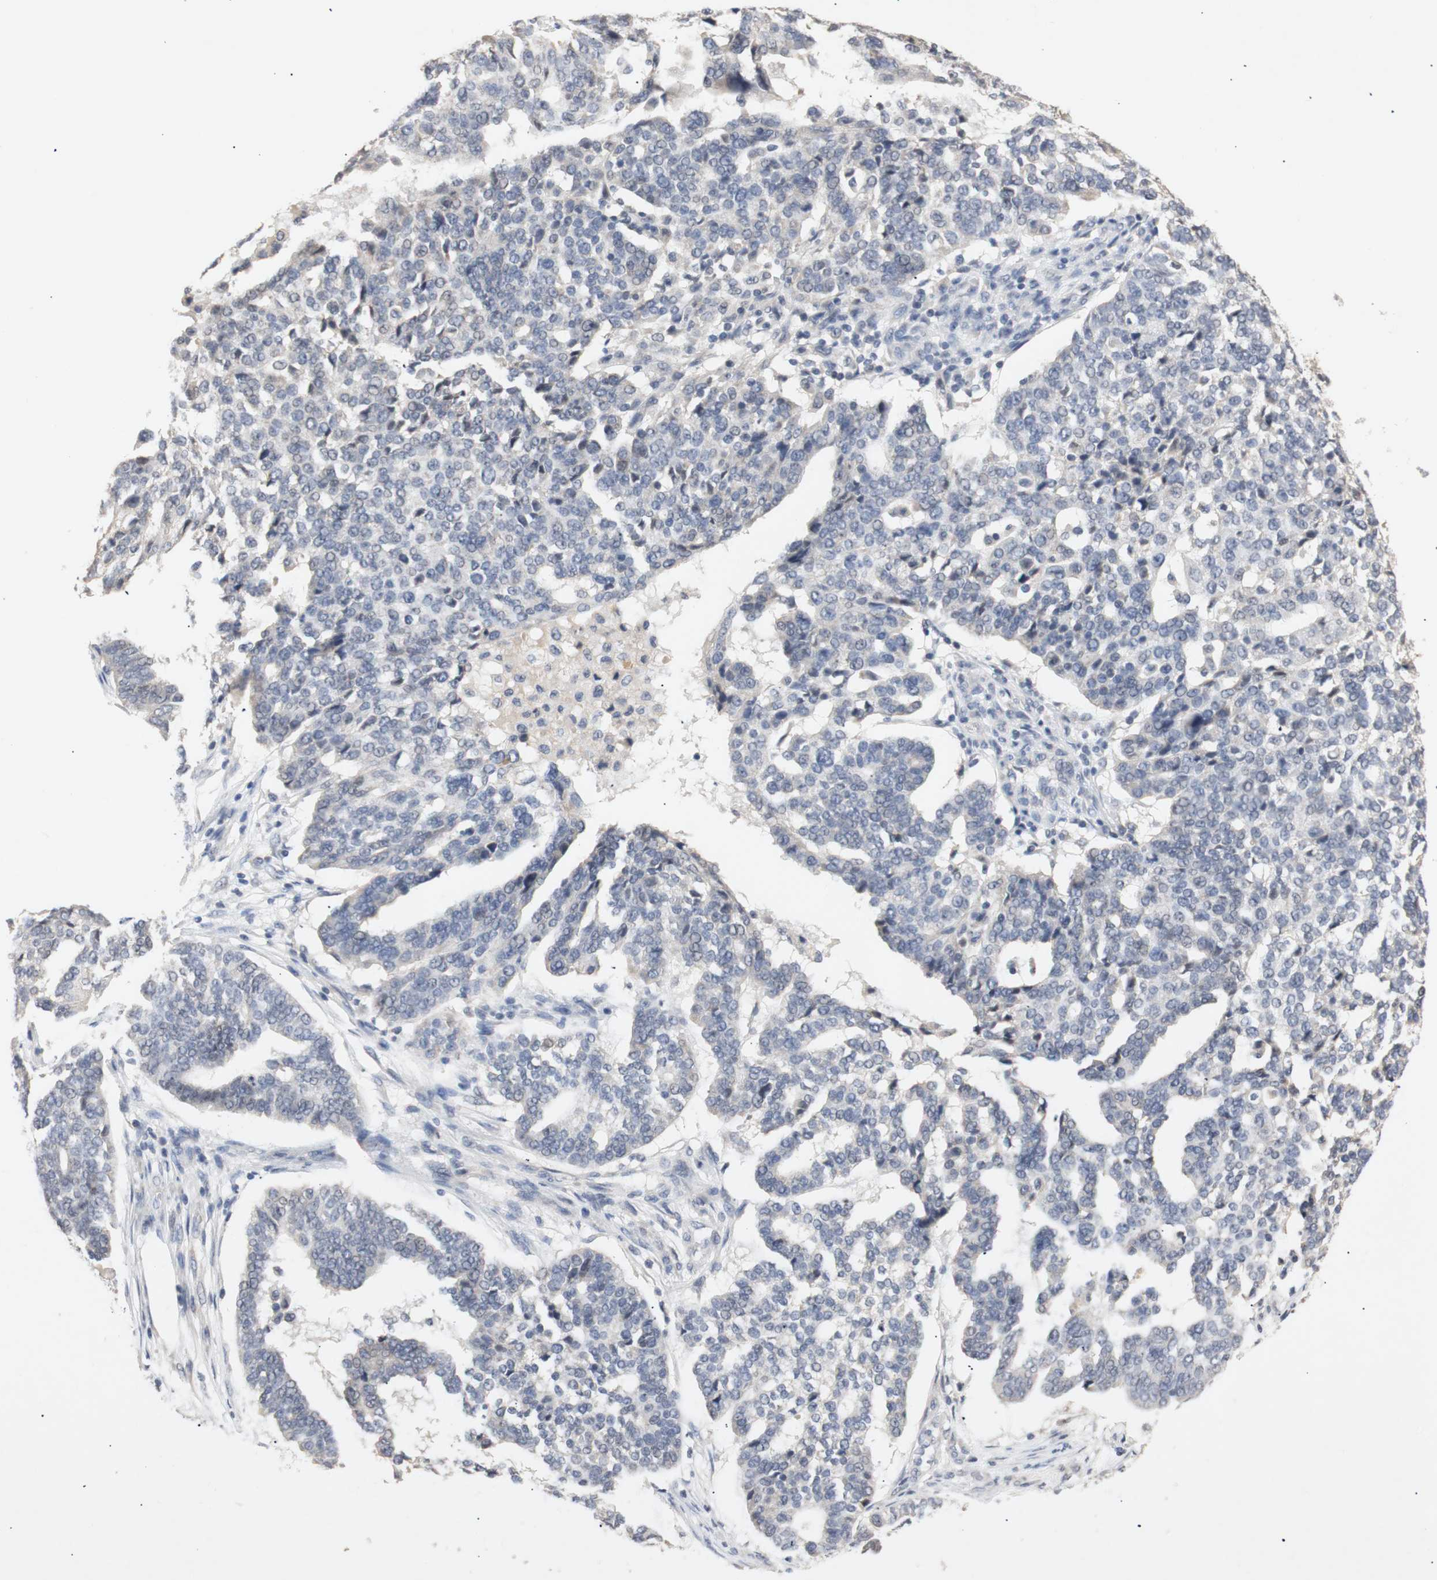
{"staining": {"intensity": "negative", "quantity": "none", "location": "none"}, "tissue": "ovarian cancer", "cell_type": "Tumor cells", "image_type": "cancer", "snomed": [{"axis": "morphology", "description": "Cystadenocarcinoma, serous, NOS"}, {"axis": "topography", "description": "Ovary"}], "caption": "Image shows no protein staining in tumor cells of serous cystadenocarcinoma (ovarian) tissue. The staining was performed using DAB (3,3'-diaminobenzidine) to visualize the protein expression in brown, while the nuclei were stained in blue with hematoxylin (Magnification: 20x).", "gene": "FOSB", "patient": {"sex": "female", "age": 59}}